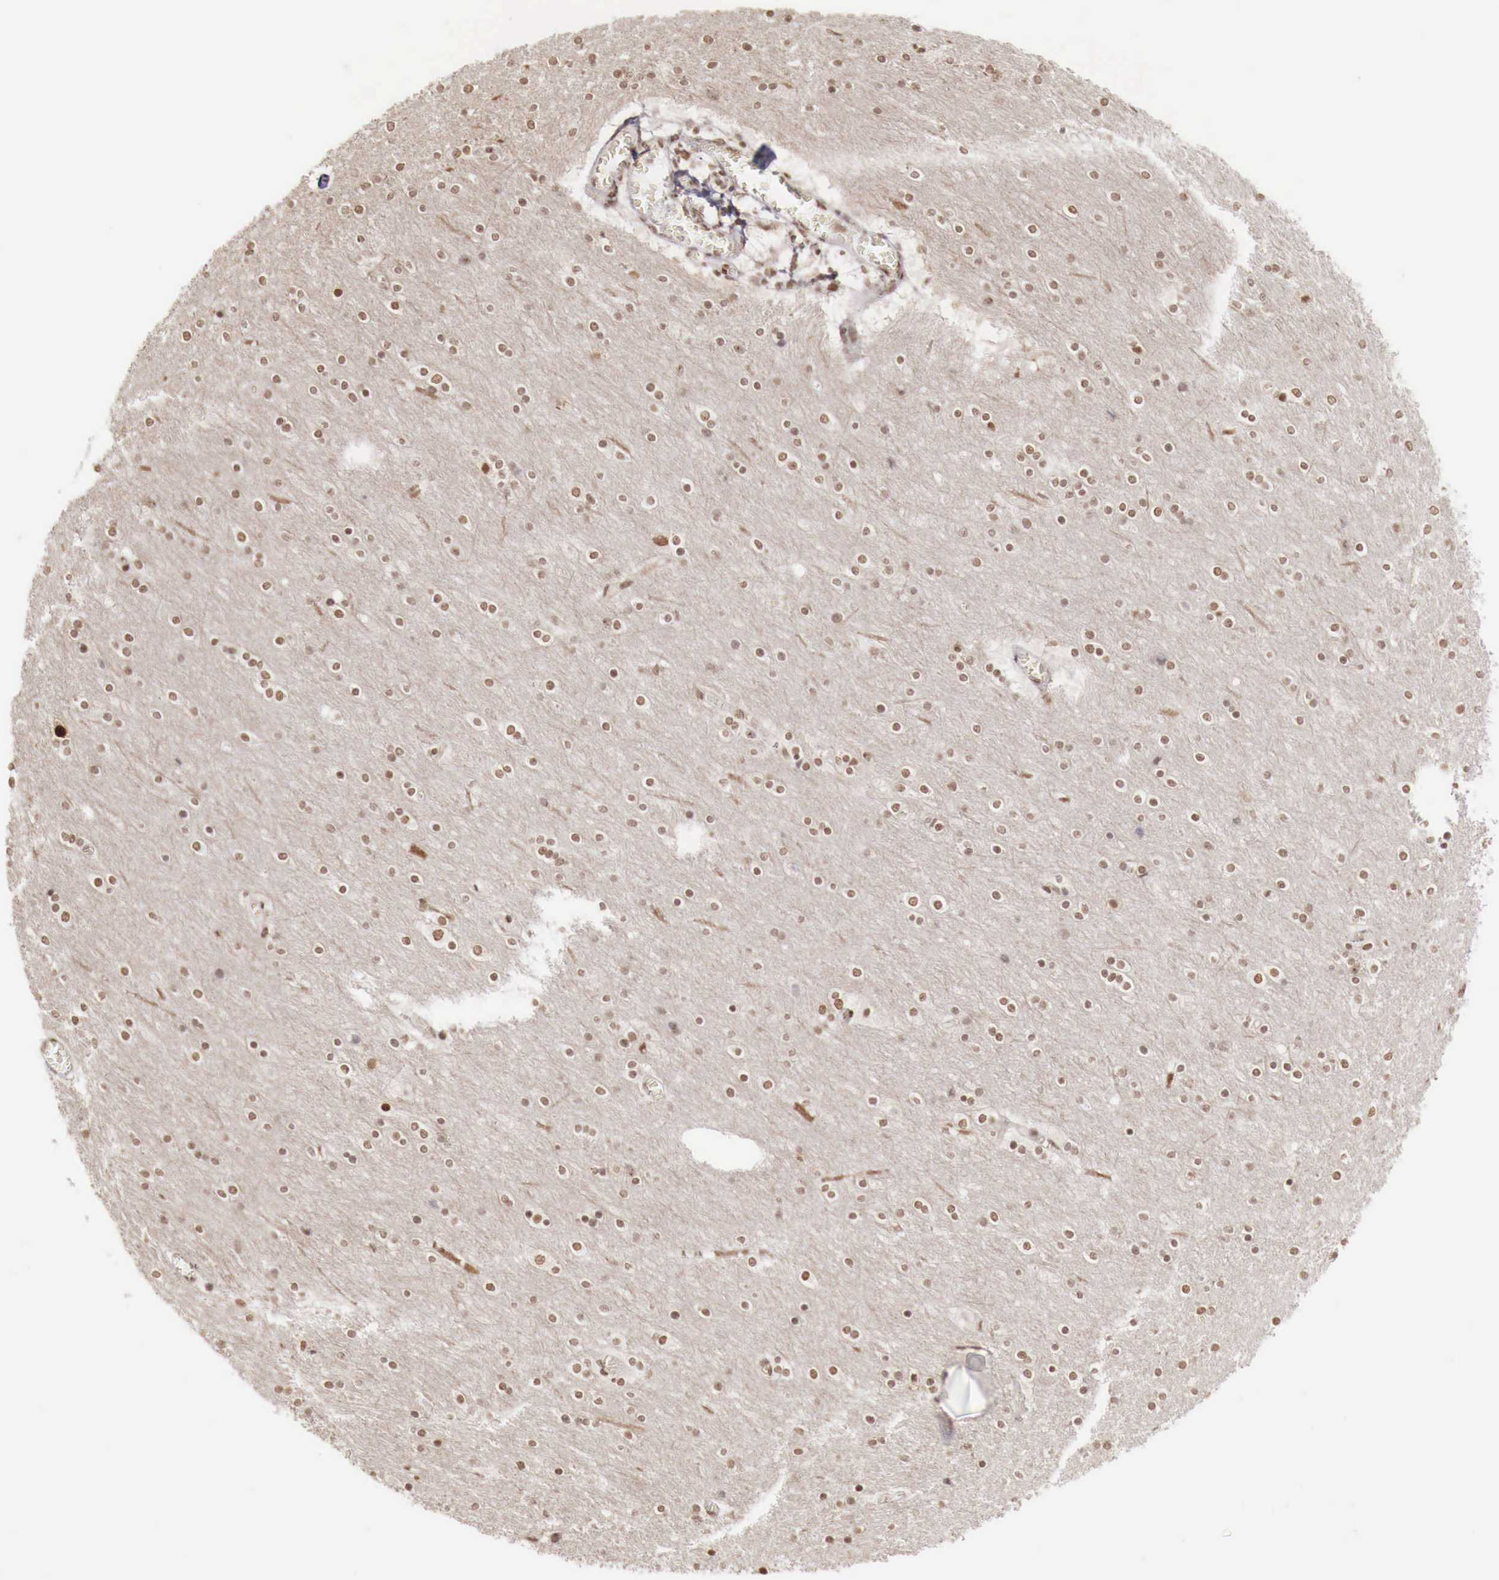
{"staining": {"intensity": "moderate", "quantity": ">75%", "location": "nuclear"}, "tissue": "cerebral cortex", "cell_type": "Endothelial cells", "image_type": "normal", "snomed": [{"axis": "morphology", "description": "Normal tissue, NOS"}, {"axis": "topography", "description": "Cerebral cortex"}], "caption": "Protein staining of benign cerebral cortex demonstrates moderate nuclear staining in about >75% of endothelial cells. Using DAB (brown) and hematoxylin (blue) stains, captured at high magnification using brightfield microscopy.", "gene": "PHF14", "patient": {"sex": "female", "age": 54}}